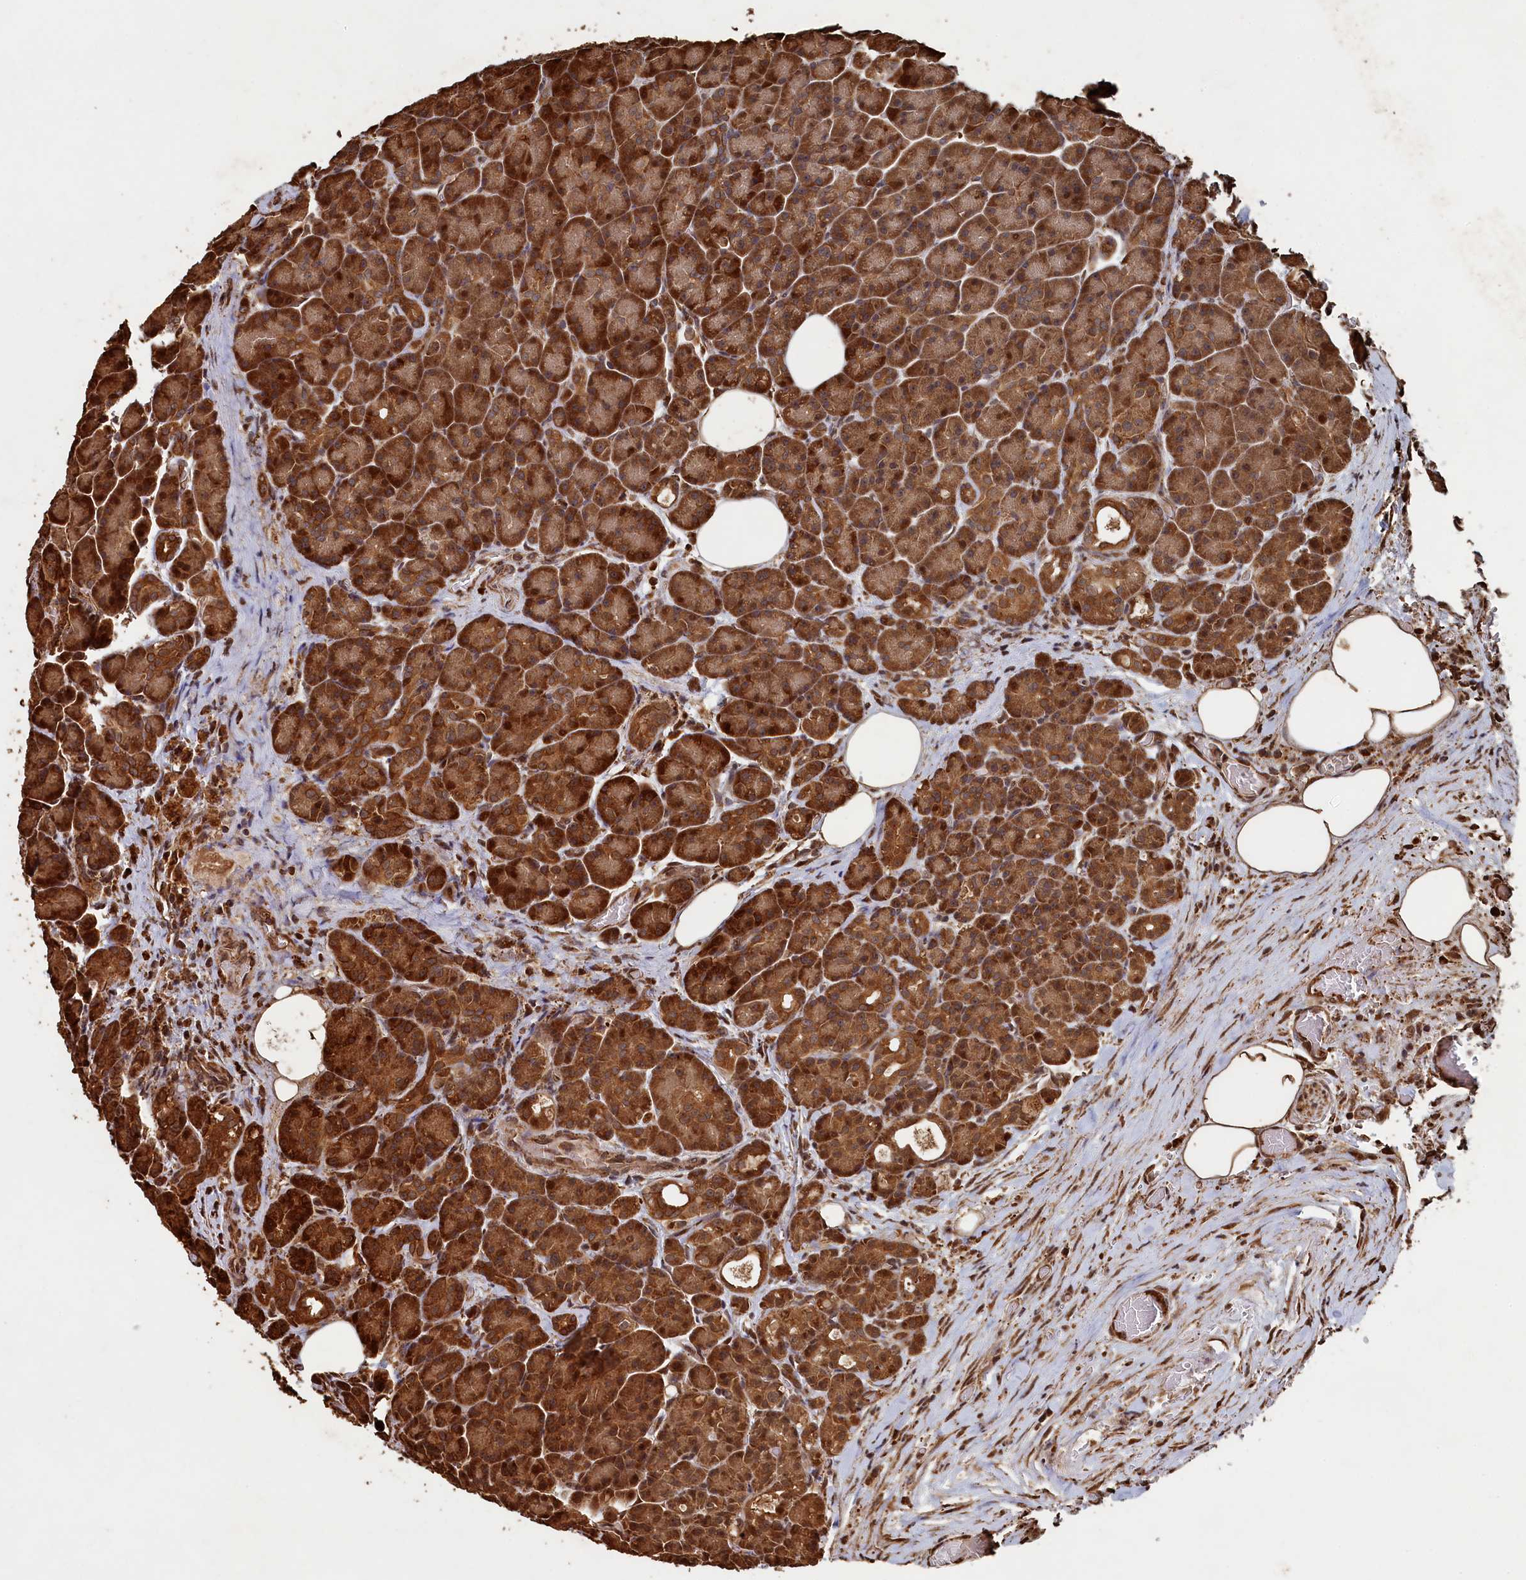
{"staining": {"intensity": "strong", "quantity": ">75%", "location": "cytoplasmic/membranous"}, "tissue": "pancreas", "cell_type": "Exocrine glandular cells", "image_type": "normal", "snomed": [{"axis": "morphology", "description": "Normal tissue, NOS"}, {"axis": "topography", "description": "Pancreas"}], "caption": "Immunohistochemical staining of unremarkable pancreas displays >75% levels of strong cytoplasmic/membranous protein staining in approximately >75% of exocrine glandular cells.", "gene": "PIGN", "patient": {"sex": "male", "age": 63}}